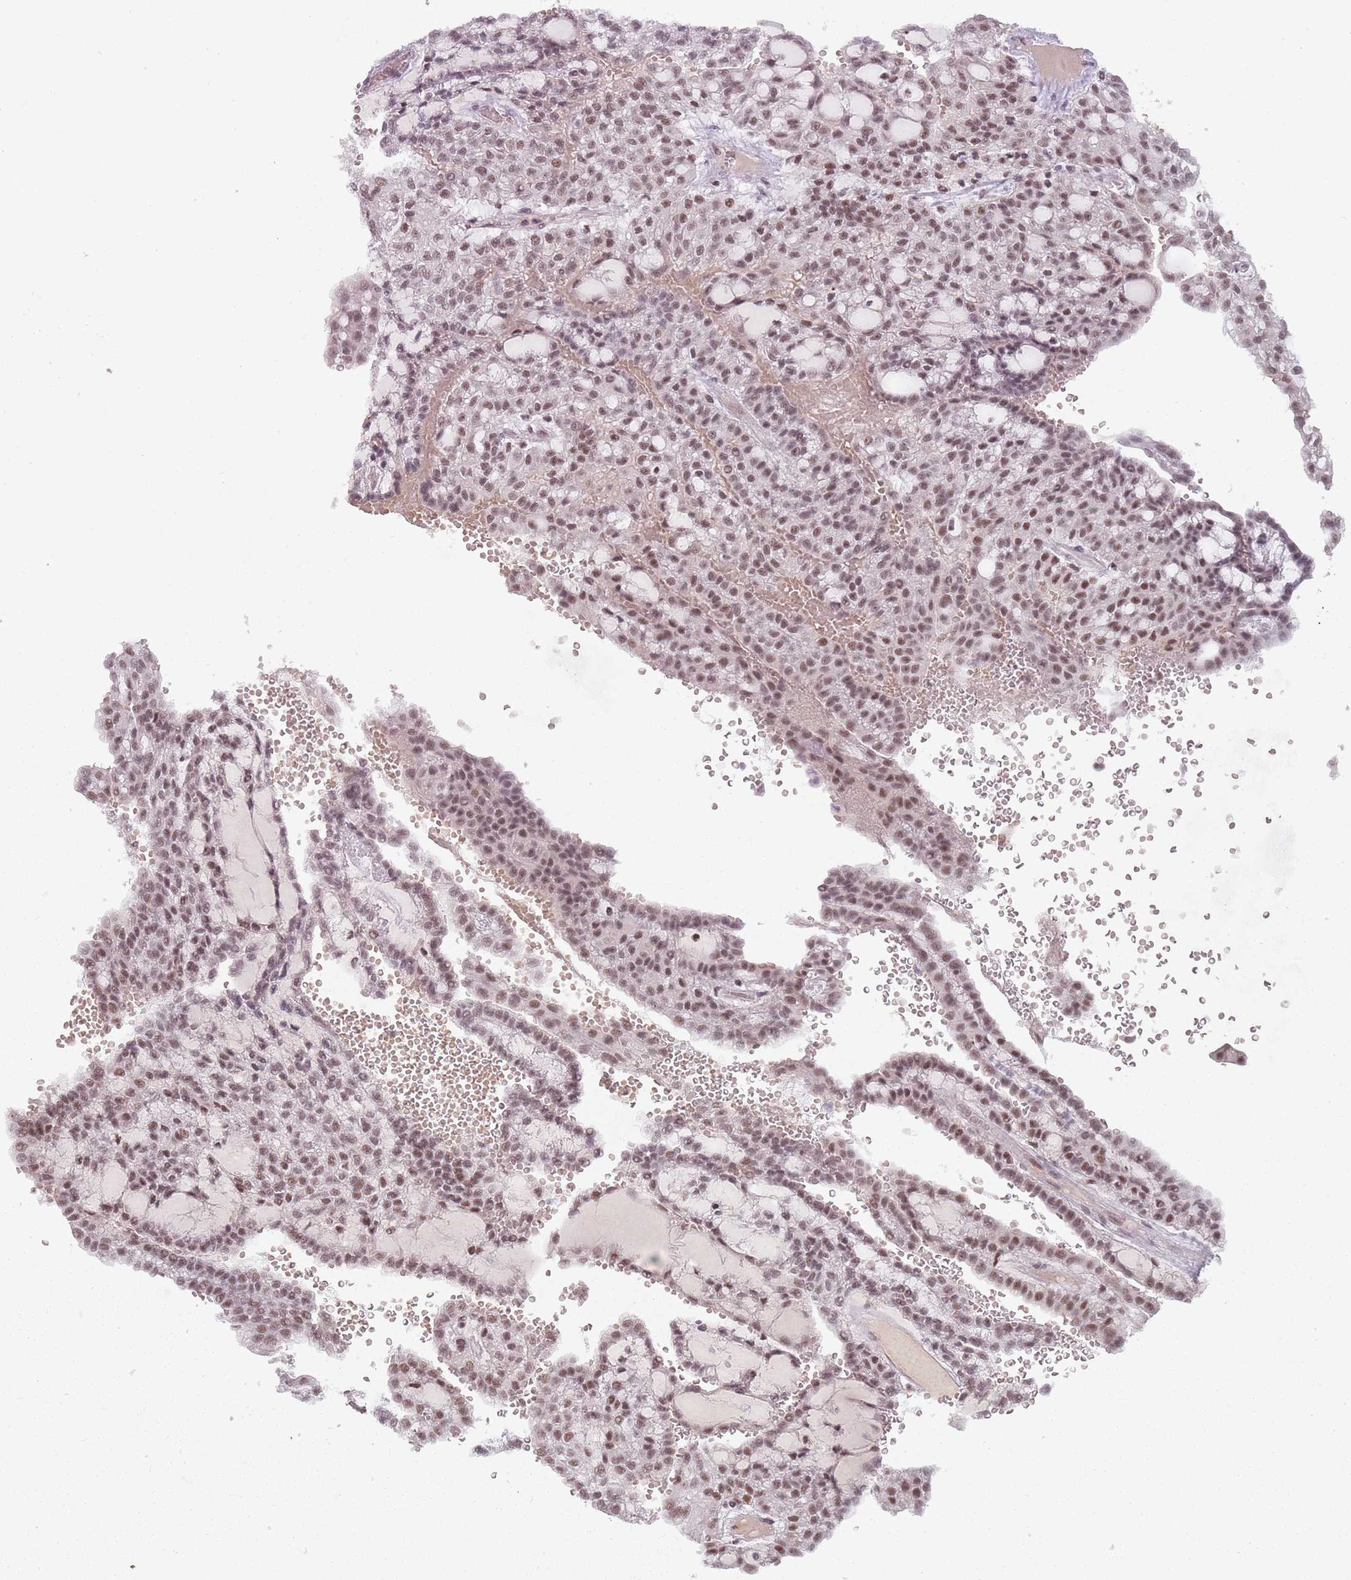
{"staining": {"intensity": "moderate", "quantity": ">75%", "location": "nuclear"}, "tissue": "renal cancer", "cell_type": "Tumor cells", "image_type": "cancer", "snomed": [{"axis": "morphology", "description": "Adenocarcinoma, NOS"}, {"axis": "topography", "description": "Kidney"}], "caption": "Brown immunohistochemical staining in human adenocarcinoma (renal) displays moderate nuclear positivity in approximately >75% of tumor cells.", "gene": "NCBP1", "patient": {"sex": "male", "age": 63}}